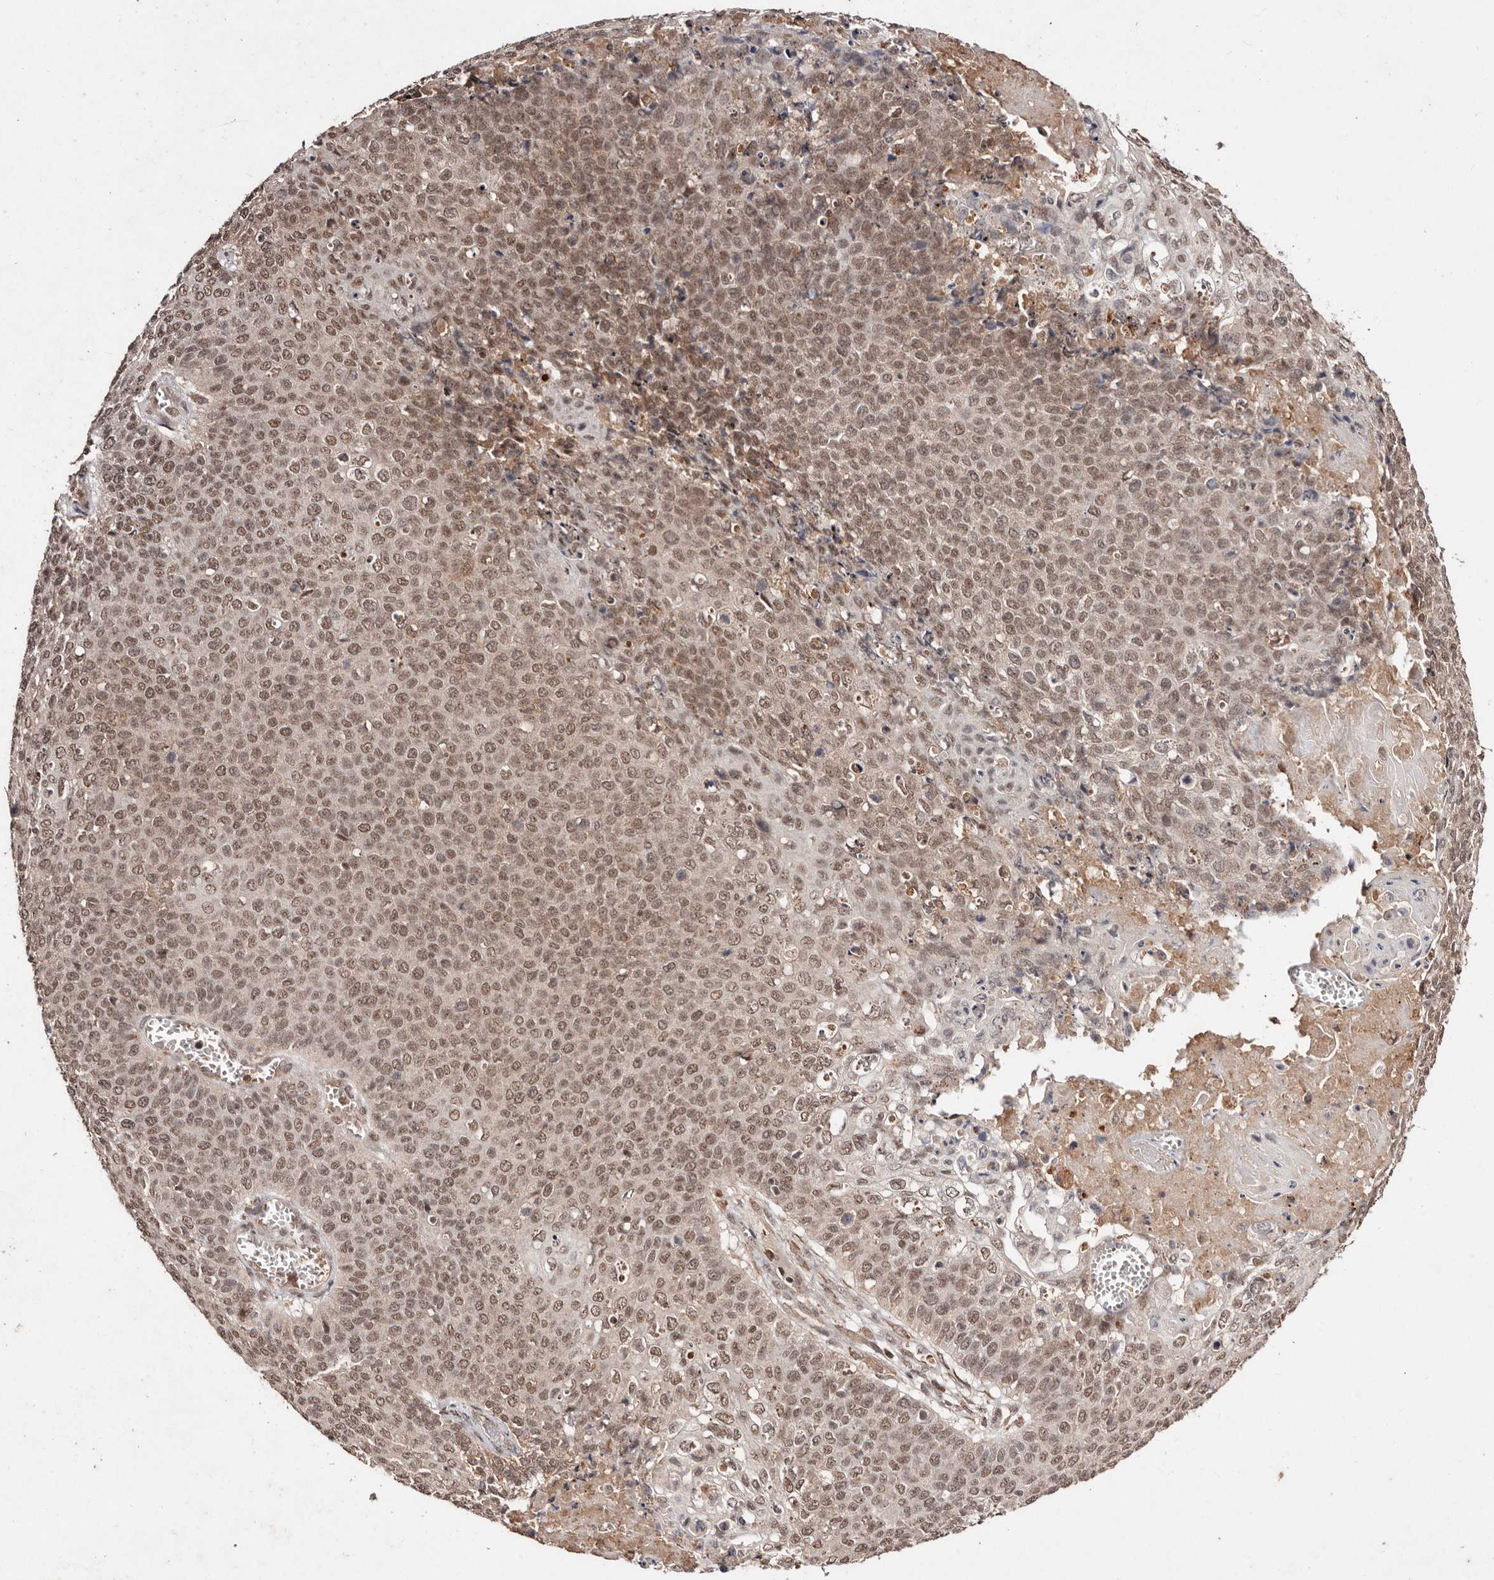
{"staining": {"intensity": "moderate", "quantity": ">75%", "location": "nuclear"}, "tissue": "cervical cancer", "cell_type": "Tumor cells", "image_type": "cancer", "snomed": [{"axis": "morphology", "description": "Squamous cell carcinoma, NOS"}, {"axis": "topography", "description": "Cervix"}], "caption": "Immunohistochemical staining of cervical cancer (squamous cell carcinoma) displays moderate nuclear protein staining in about >75% of tumor cells. (DAB (3,3'-diaminobenzidine) = brown stain, brightfield microscopy at high magnification).", "gene": "BICRAL", "patient": {"sex": "female", "age": 39}}